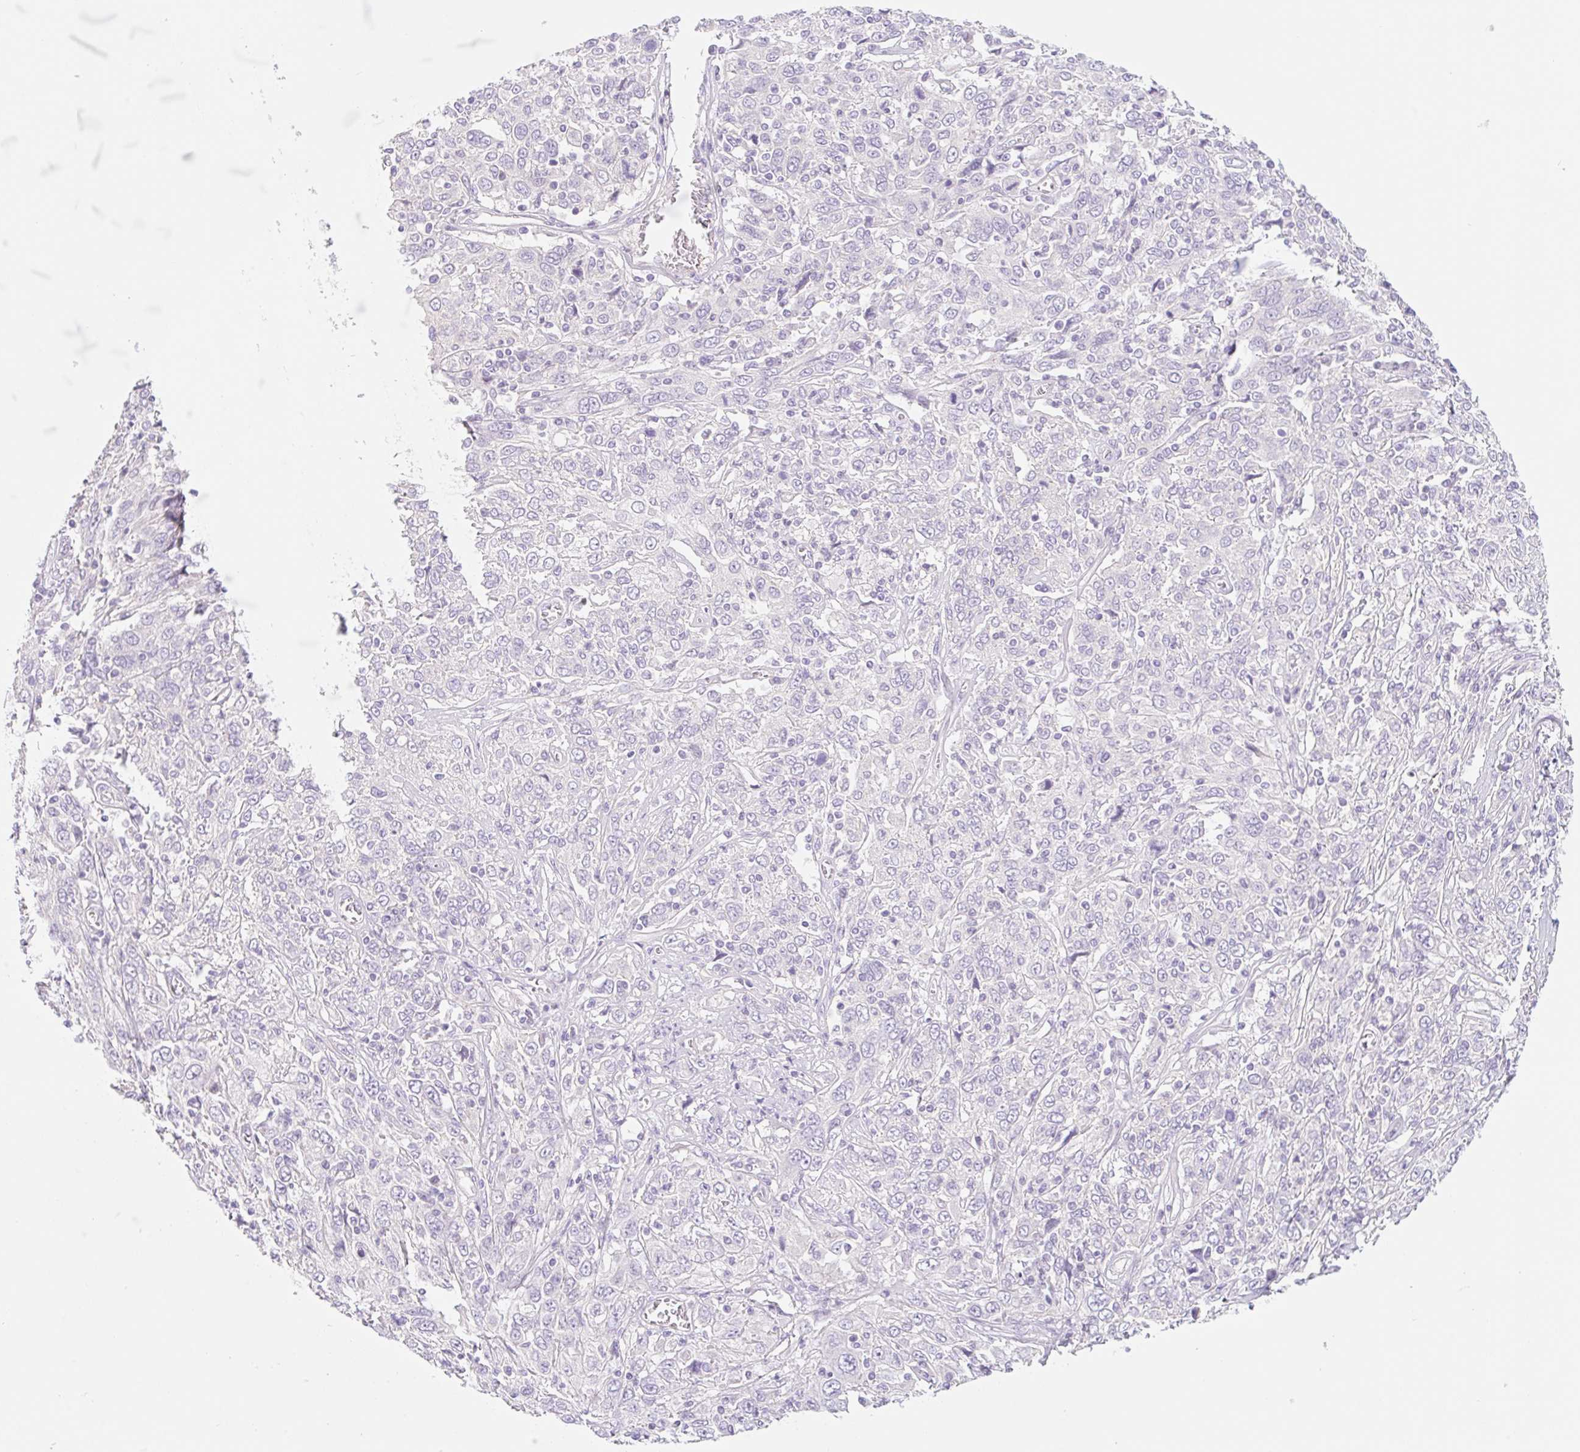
{"staining": {"intensity": "negative", "quantity": "none", "location": "none"}, "tissue": "cervical cancer", "cell_type": "Tumor cells", "image_type": "cancer", "snomed": [{"axis": "morphology", "description": "Squamous cell carcinoma, NOS"}, {"axis": "topography", "description": "Cervix"}], "caption": "IHC image of human cervical cancer (squamous cell carcinoma) stained for a protein (brown), which reveals no staining in tumor cells. (Brightfield microscopy of DAB (3,3'-diaminobenzidine) immunohistochemistry (IHC) at high magnification).", "gene": "LYVE1", "patient": {"sex": "female", "age": 46}}